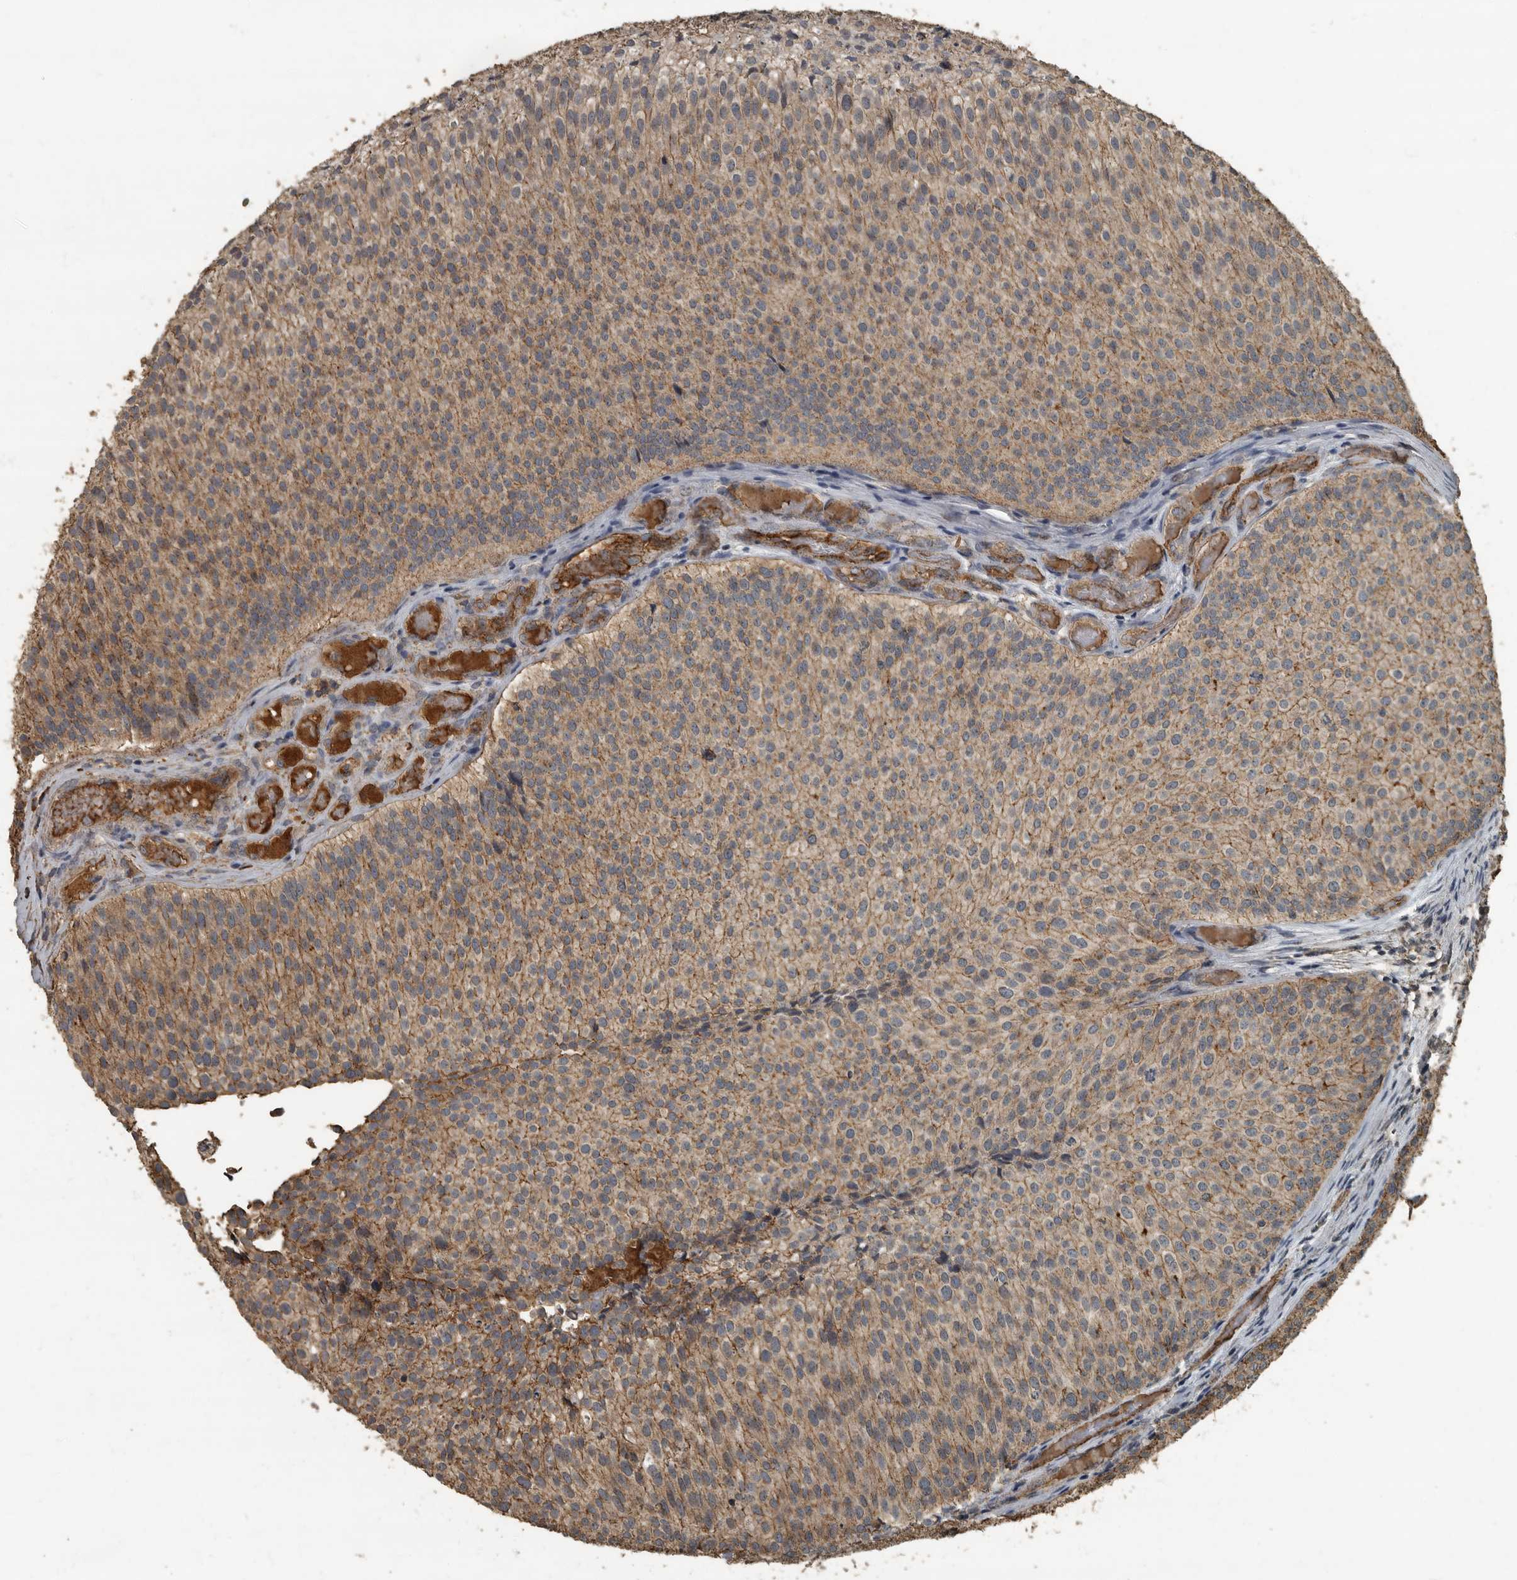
{"staining": {"intensity": "moderate", "quantity": "<25%", "location": "cytoplasmic/membranous"}, "tissue": "urothelial cancer", "cell_type": "Tumor cells", "image_type": "cancer", "snomed": [{"axis": "morphology", "description": "Urothelial carcinoma, Low grade"}, {"axis": "topography", "description": "Urinary bladder"}], "caption": "This micrograph exhibits immunohistochemistry staining of human urothelial cancer, with low moderate cytoplasmic/membranous staining in approximately <25% of tumor cells.", "gene": "IL15RA", "patient": {"sex": "male", "age": 86}}